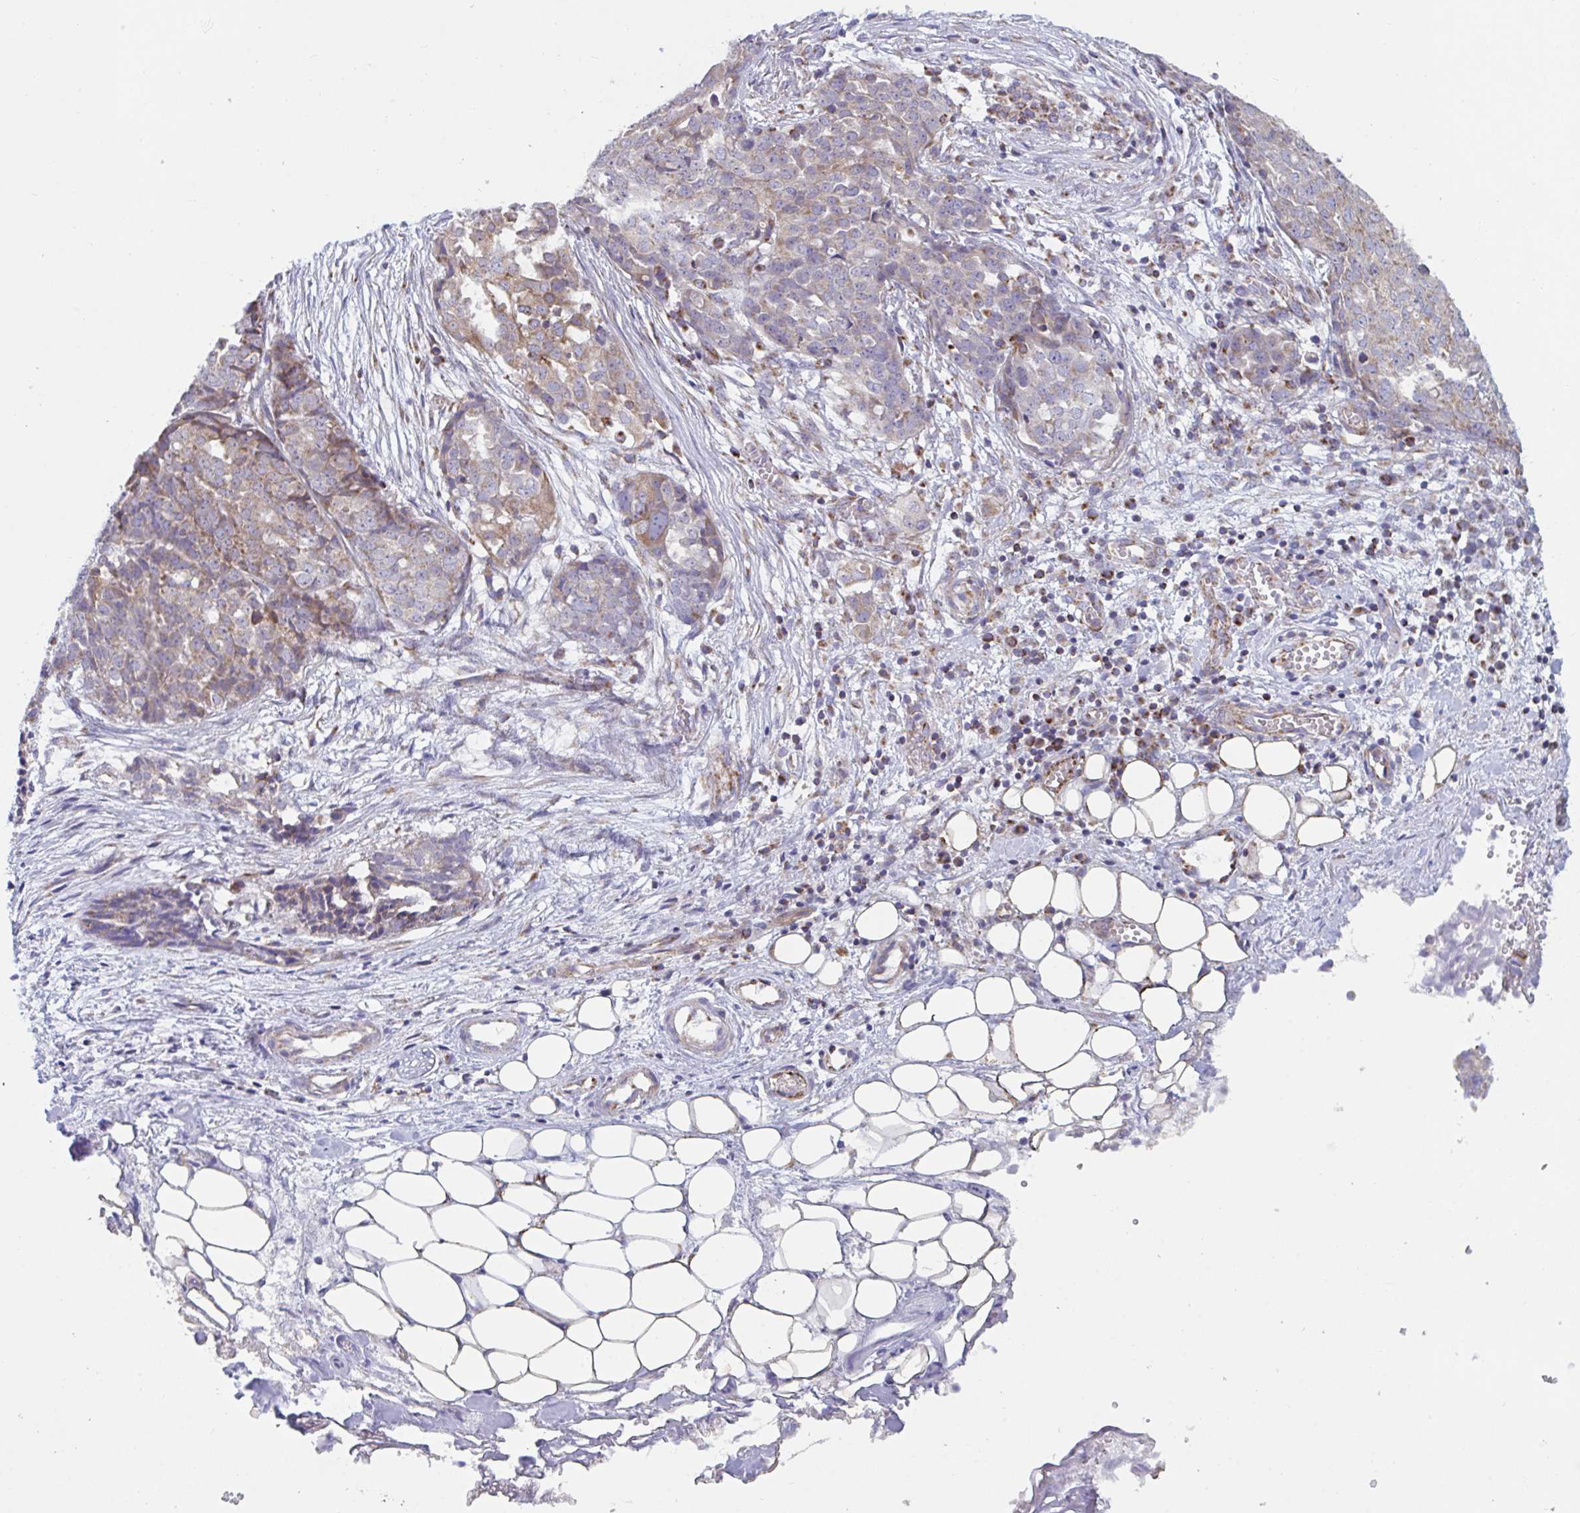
{"staining": {"intensity": "moderate", "quantity": "25%-75%", "location": "cytoplasmic/membranous"}, "tissue": "ovarian cancer", "cell_type": "Tumor cells", "image_type": "cancer", "snomed": [{"axis": "morphology", "description": "Cystadenocarcinoma, serous, NOS"}, {"axis": "topography", "description": "Soft tissue"}, {"axis": "topography", "description": "Ovary"}], "caption": "Immunohistochemical staining of ovarian cancer (serous cystadenocarcinoma) displays medium levels of moderate cytoplasmic/membranous protein positivity in approximately 25%-75% of tumor cells.", "gene": "BCAT2", "patient": {"sex": "female", "age": 57}}